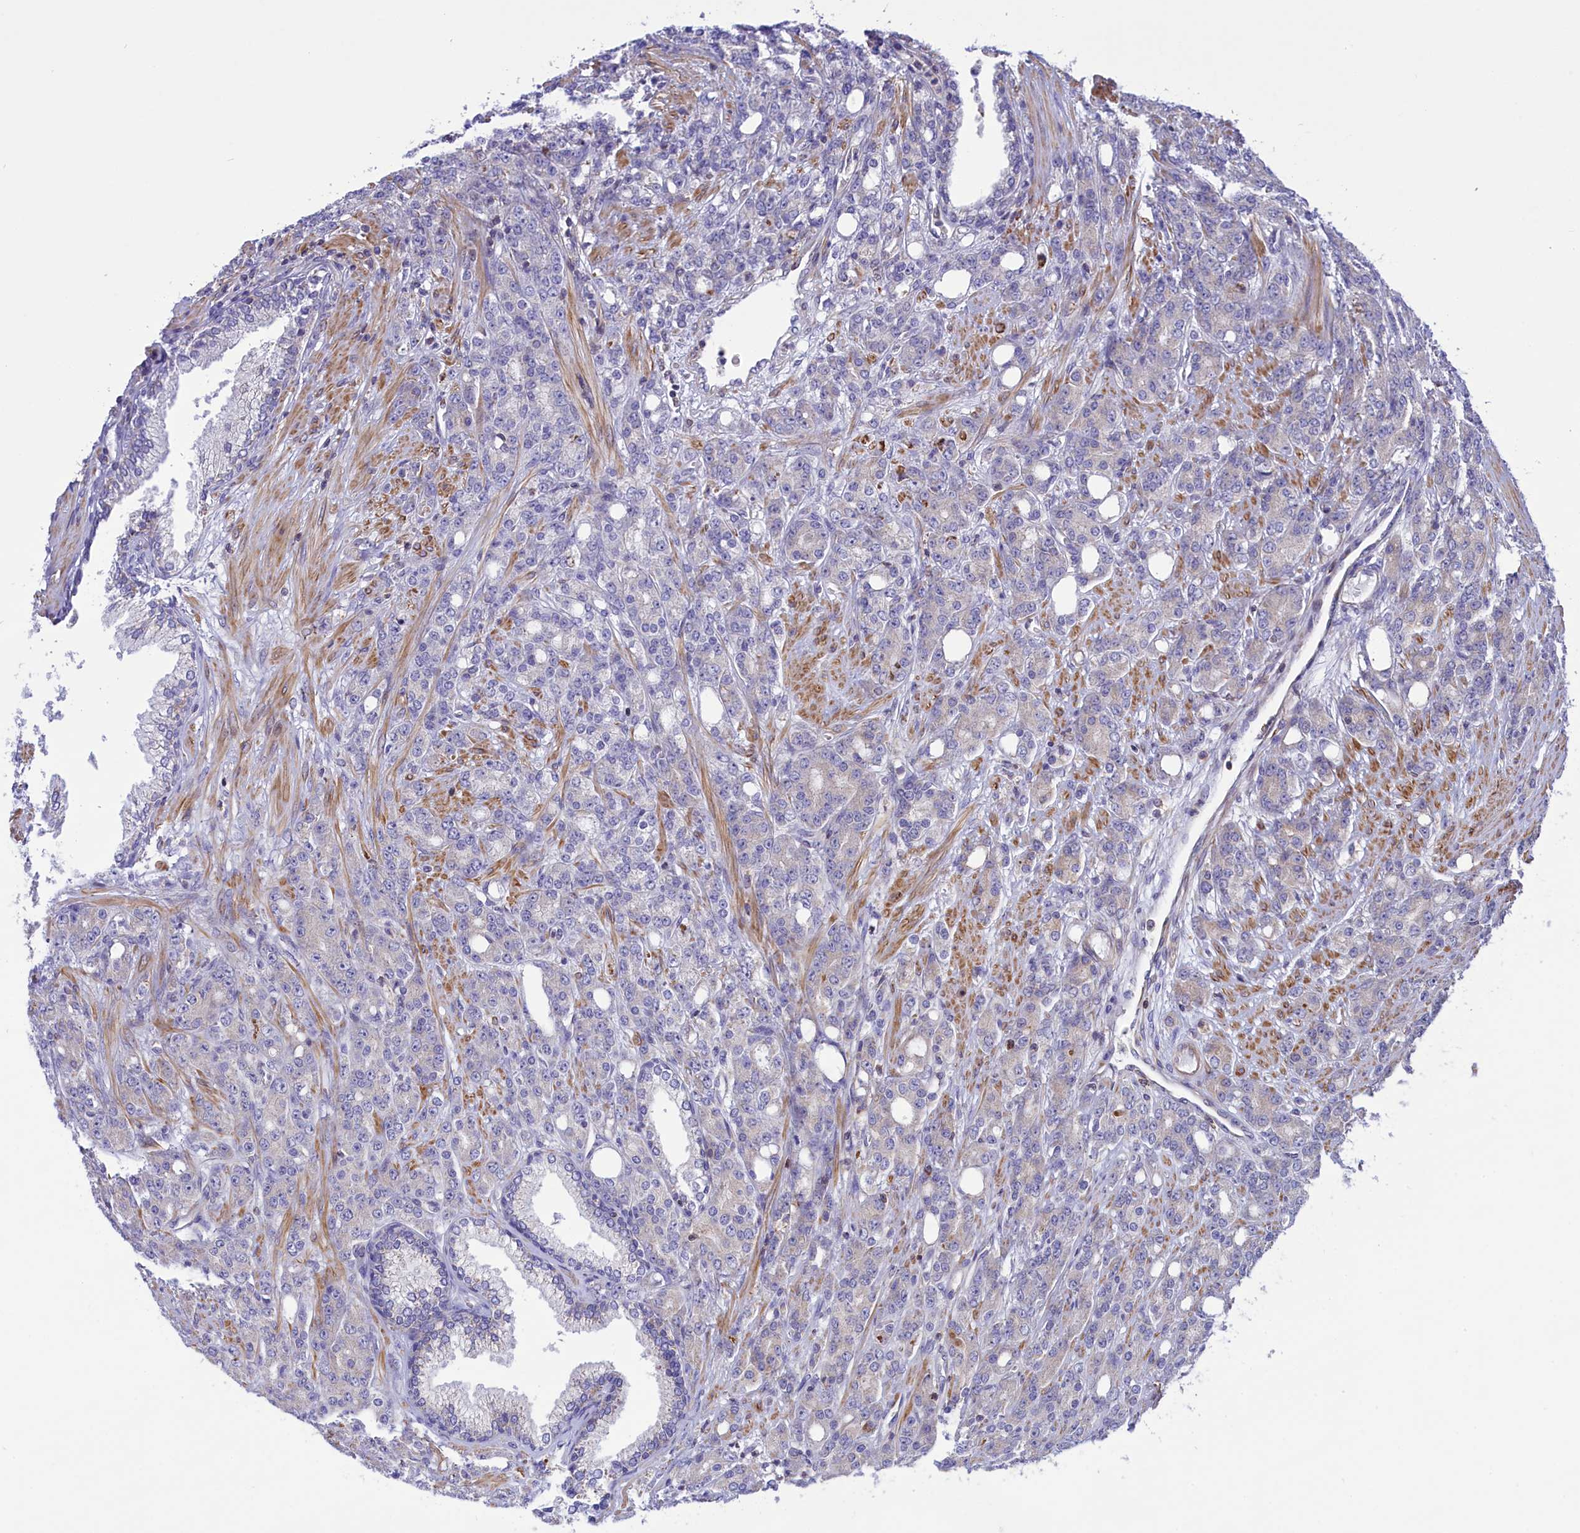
{"staining": {"intensity": "negative", "quantity": "none", "location": "none"}, "tissue": "prostate cancer", "cell_type": "Tumor cells", "image_type": "cancer", "snomed": [{"axis": "morphology", "description": "Adenocarcinoma, High grade"}, {"axis": "topography", "description": "Prostate"}], "caption": "Photomicrograph shows no significant protein positivity in tumor cells of prostate cancer (adenocarcinoma (high-grade)).", "gene": "CORO7-PAM16", "patient": {"sex": "male", "age": 62}}